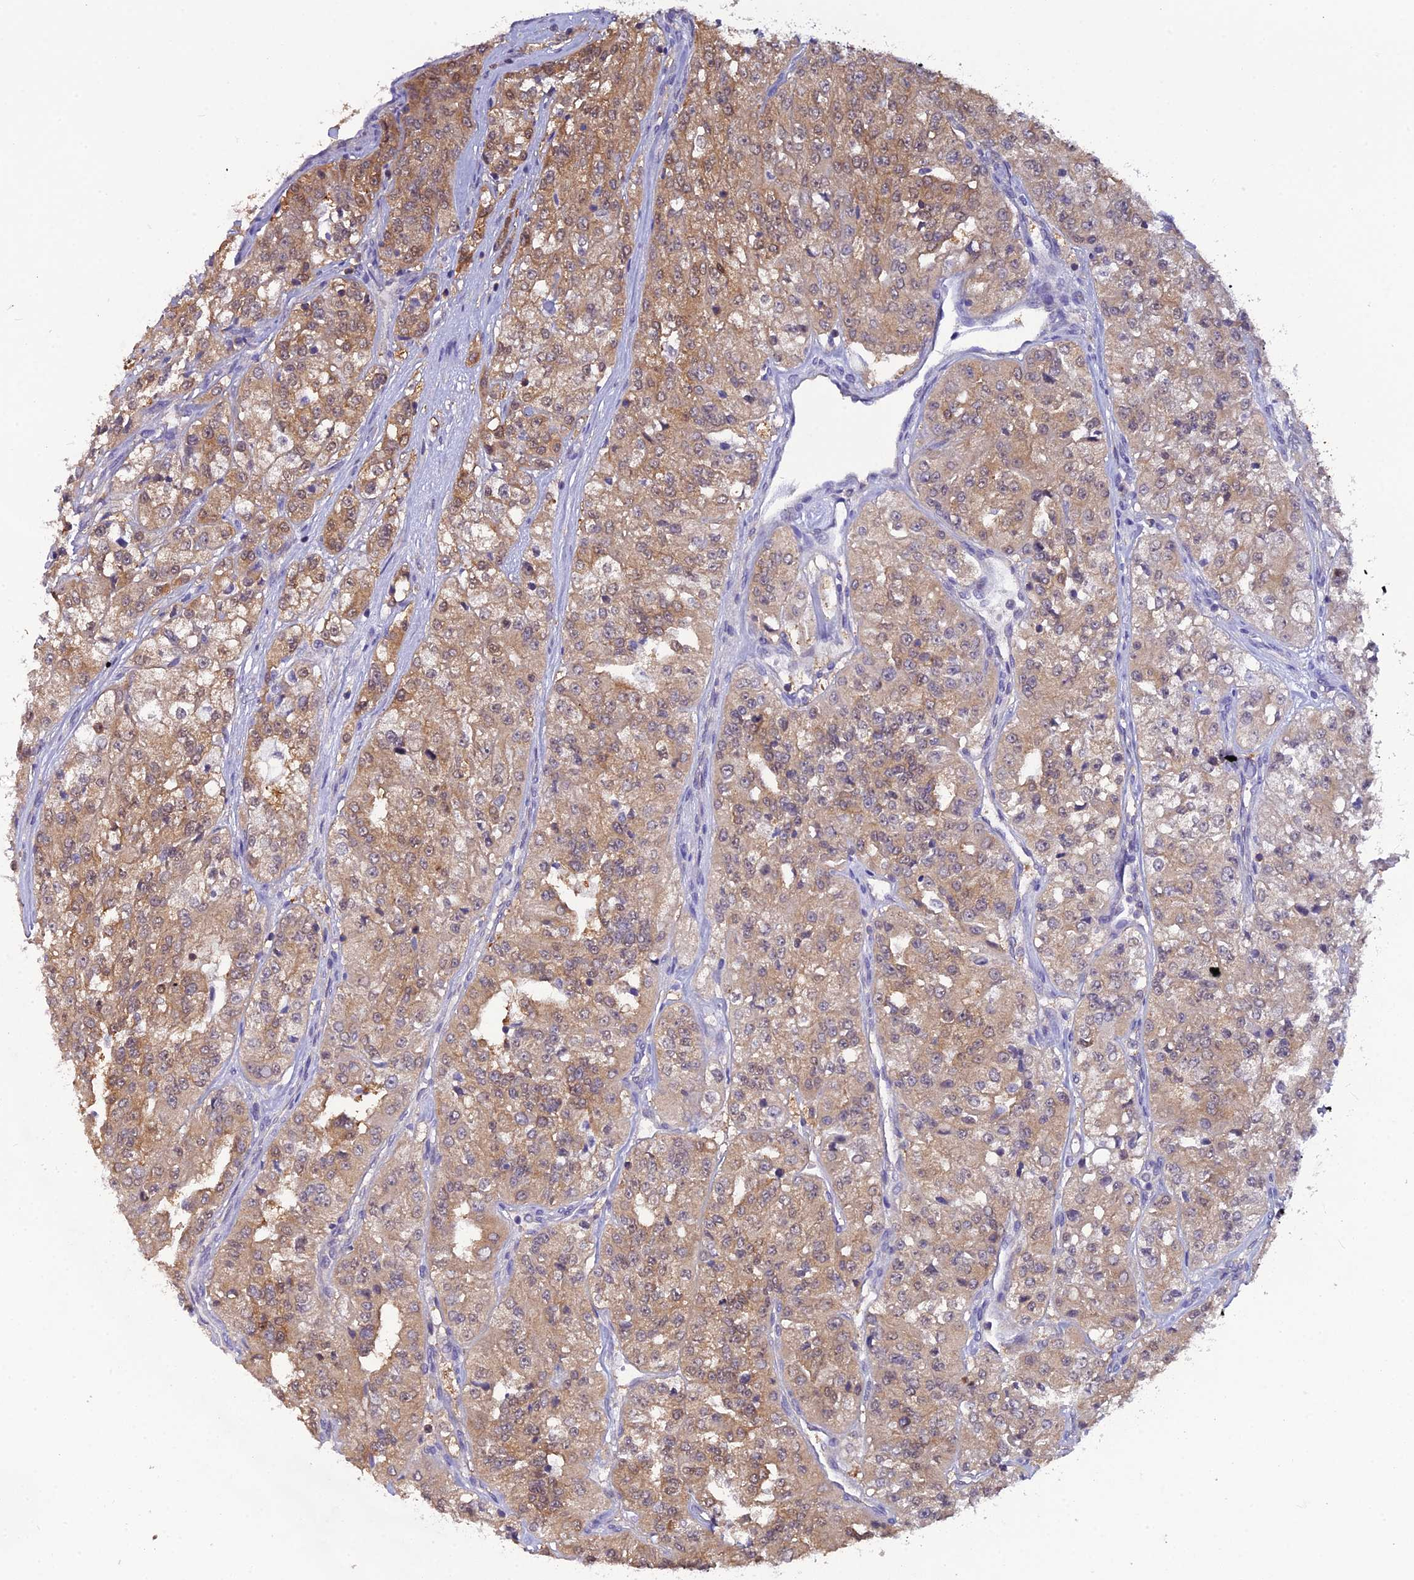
{"staining": {"intensity": "moderate", "quantity": ">75%", "location": "cytoplasmic/membranous"}, "tissue": "renal cancer", "cell_type": "Tumor cells", "image_type": "cancer", "snomed": [{"axis": "morphology", "description": "Adenocarcinoma, NOS"}, {"axis": "topography", "description": "Kidney"}], "caption": "About >75% of tumor cells in renal cancer (adenocarcinoma) display moderate cytoplasmic/membranous protein expression as visualized by brown immunohistochemical staining.", "gene": "HINT1", "patient": {"sex": "female", "age": 63}}